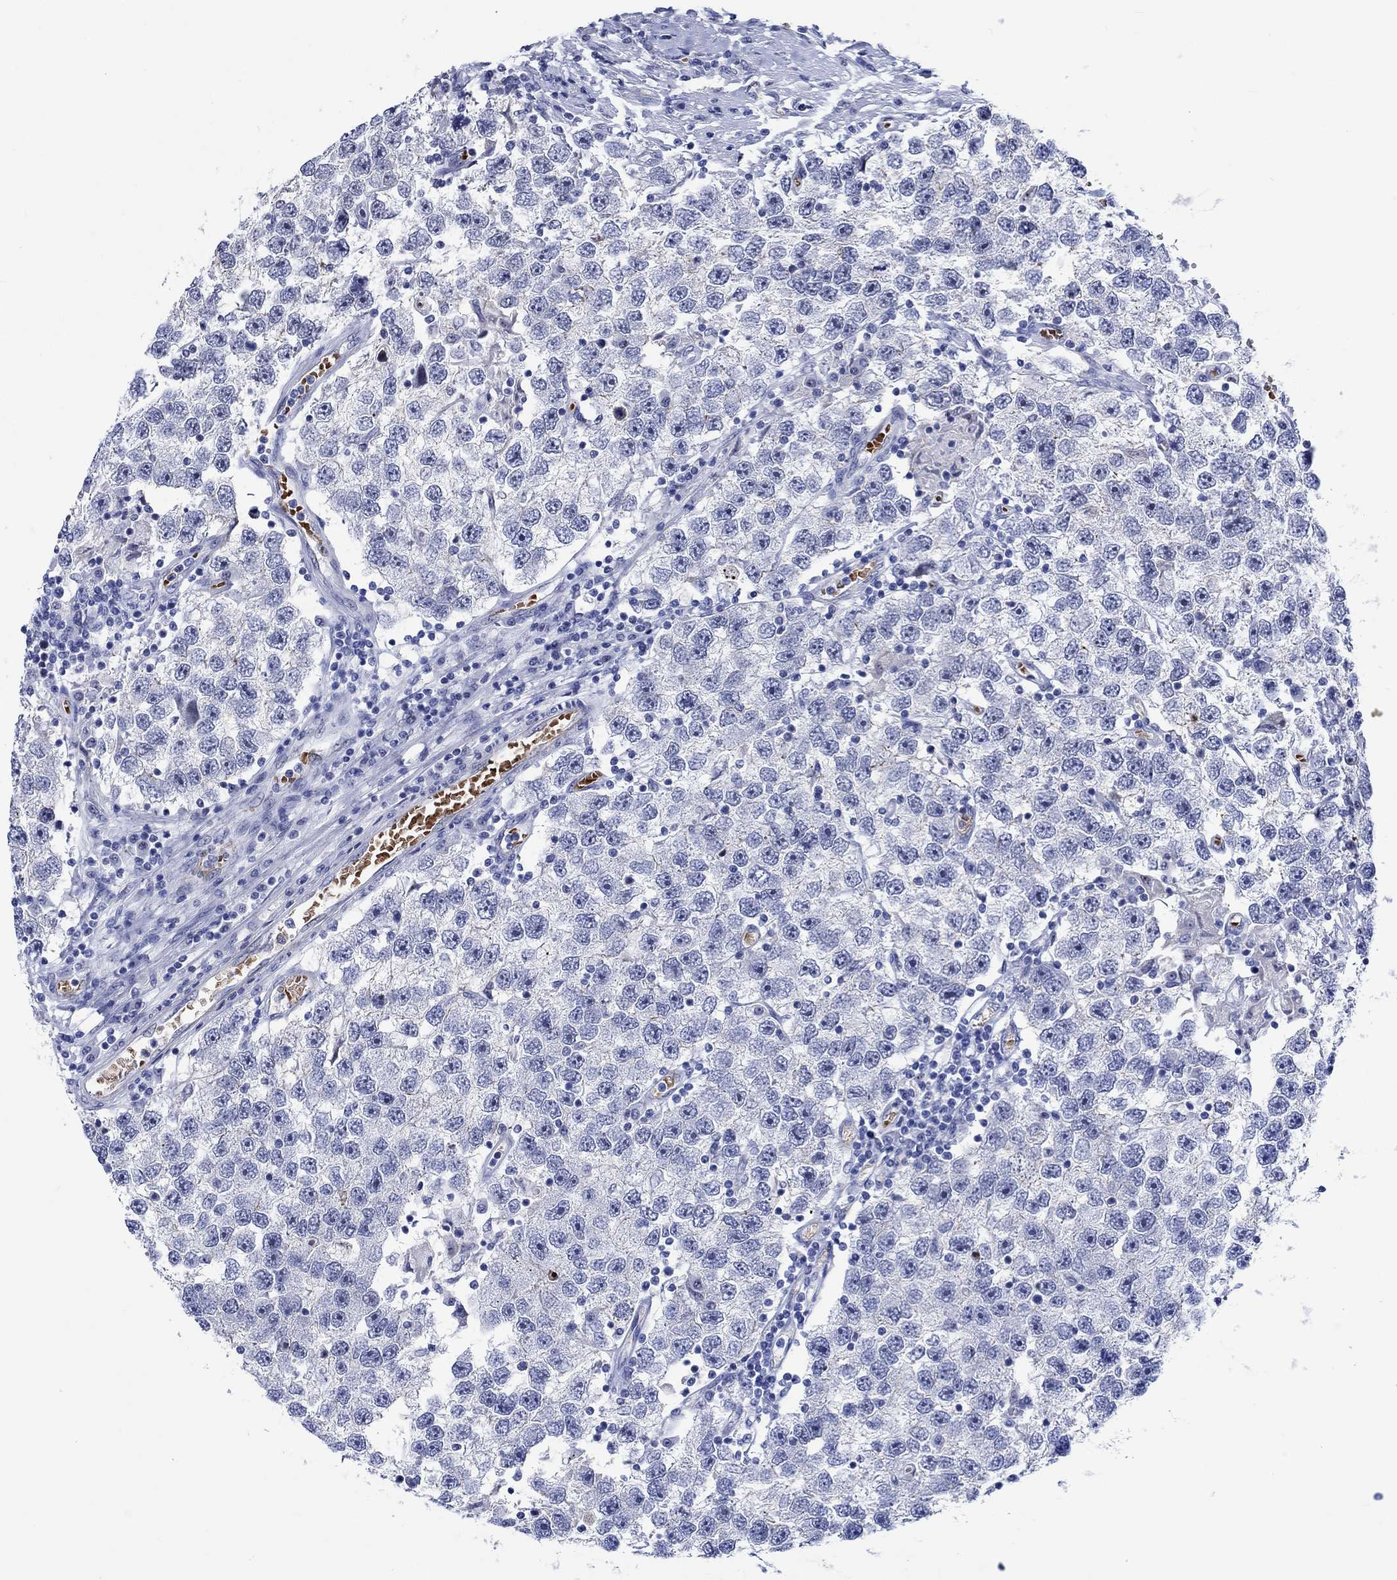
{"staining": {"intensity": "strong", "quantity": "<25%", "location": "nuclear"}, "tissue": "testis cancer", "cell_type": "Tumor cells", "image_type": "cancer", "snomed": [{"axis": "morphology", "description": "Seminoma, NOS"}, {"axis": "topography", "description": "Testis"}], "caption": "This is an image of IHC staining of testis cancer (seminoma), which shows strong expression in the nuclear of tumor cells.", "gene": "ZNF446", "patient": {"sex": "male", "age": 26}}